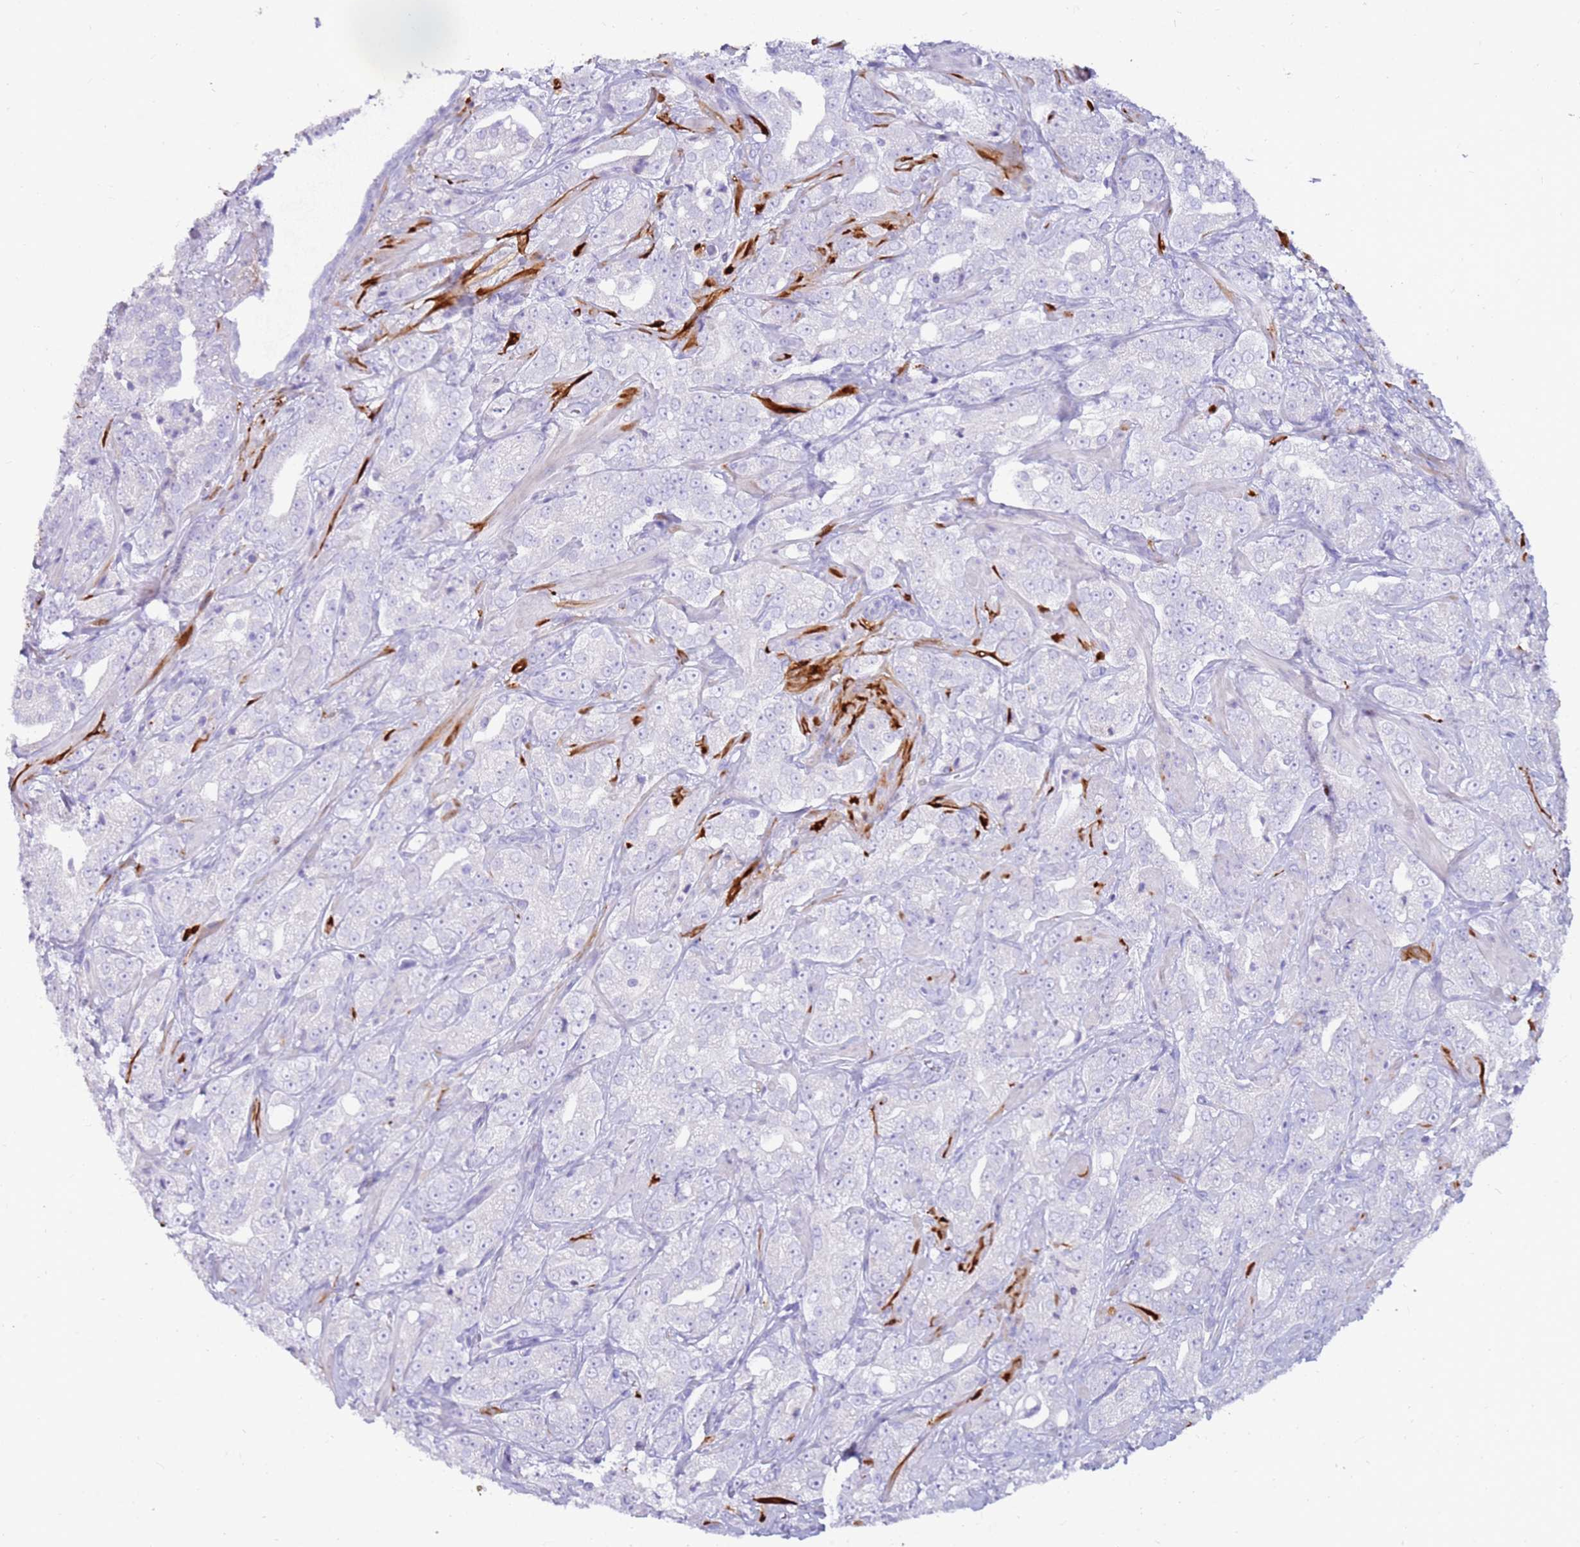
{"staining": {"intensity": "negative", "quantity": "none", "location": "none"}, "tissue": "prostate cancer", "cell_type": "Tumor cells", "image_type": "cancer", "snomed": [{"axis": "morphology", "description": "Adenocarcinoma, Low grade"}, {"axis": "topography", "description": "Prostate"}], "caption": "Photomicrograph shows no significant protein staining in tumor cells of prostate cancer (adenocarcinoma (low-grade)). (DAB (3,3'-diaminobenzidine) immunohistochemistry with hematoxylin counter stain).", "gene": "EVPLL", "patient": {"sex": "male", "age": 67}}